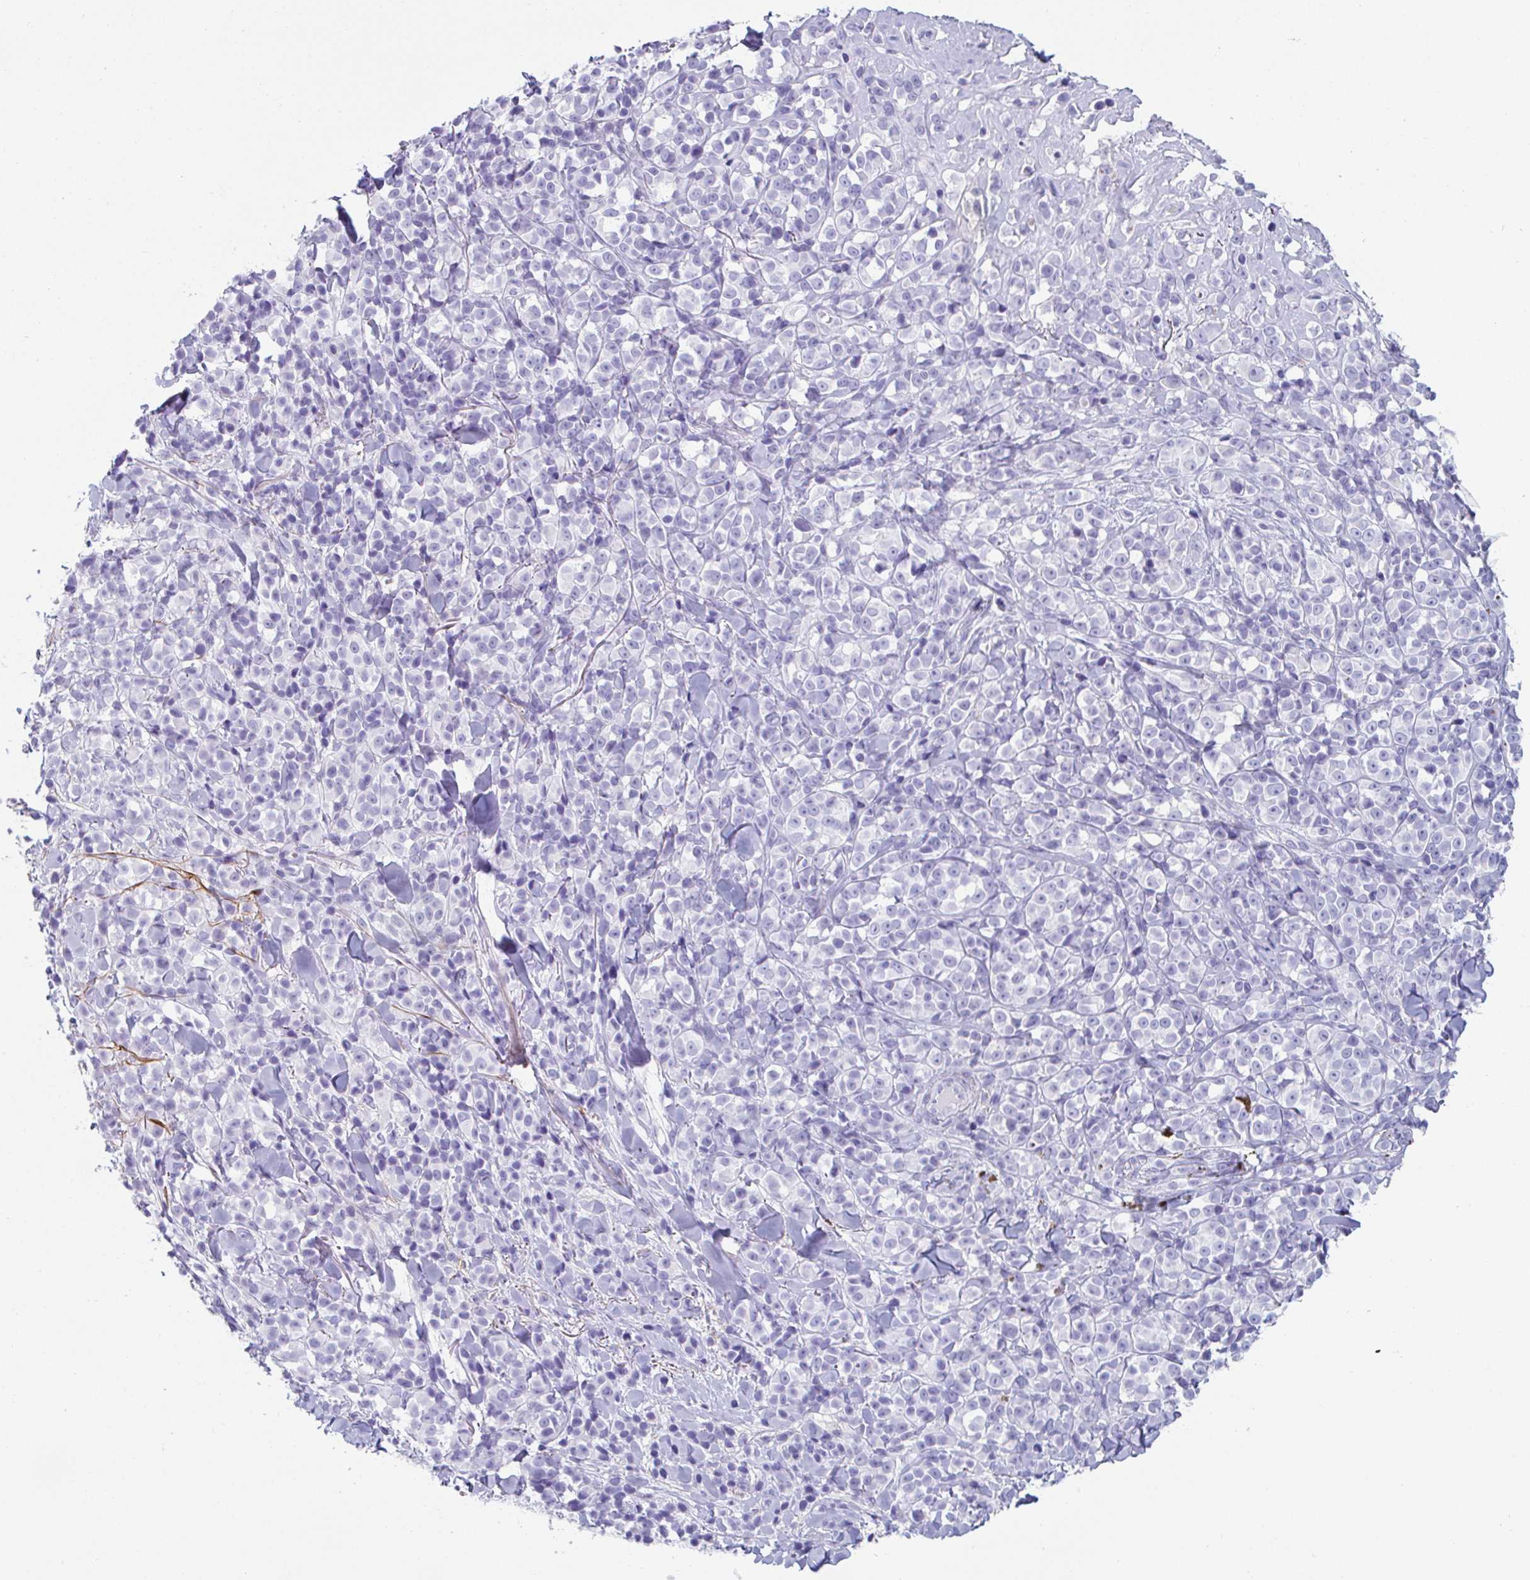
{"staining": {"intensity": "negative", "quantity": "none", "location": "none"}, "tissue": "melanoma", "cell_type": "Tumor cells", "image_type": "cancer", "snomed": [{"axis": "morphology", "description": "Malignant melanoma, NOS"}, {"axis": "topography", "description": "Skin"}], "caption": "The photomicrograph reveals no significant positivity in tumor cells of melanoma. Brightfield microscopy of immunohistochemistry (IHC) stained with DAB (3,3'-diaminobenzidine) (brown) and hematoxylin (blue), captured at high magnification.", "gene": "CREG2", "patient": {"sex": "male", "age": 85}}